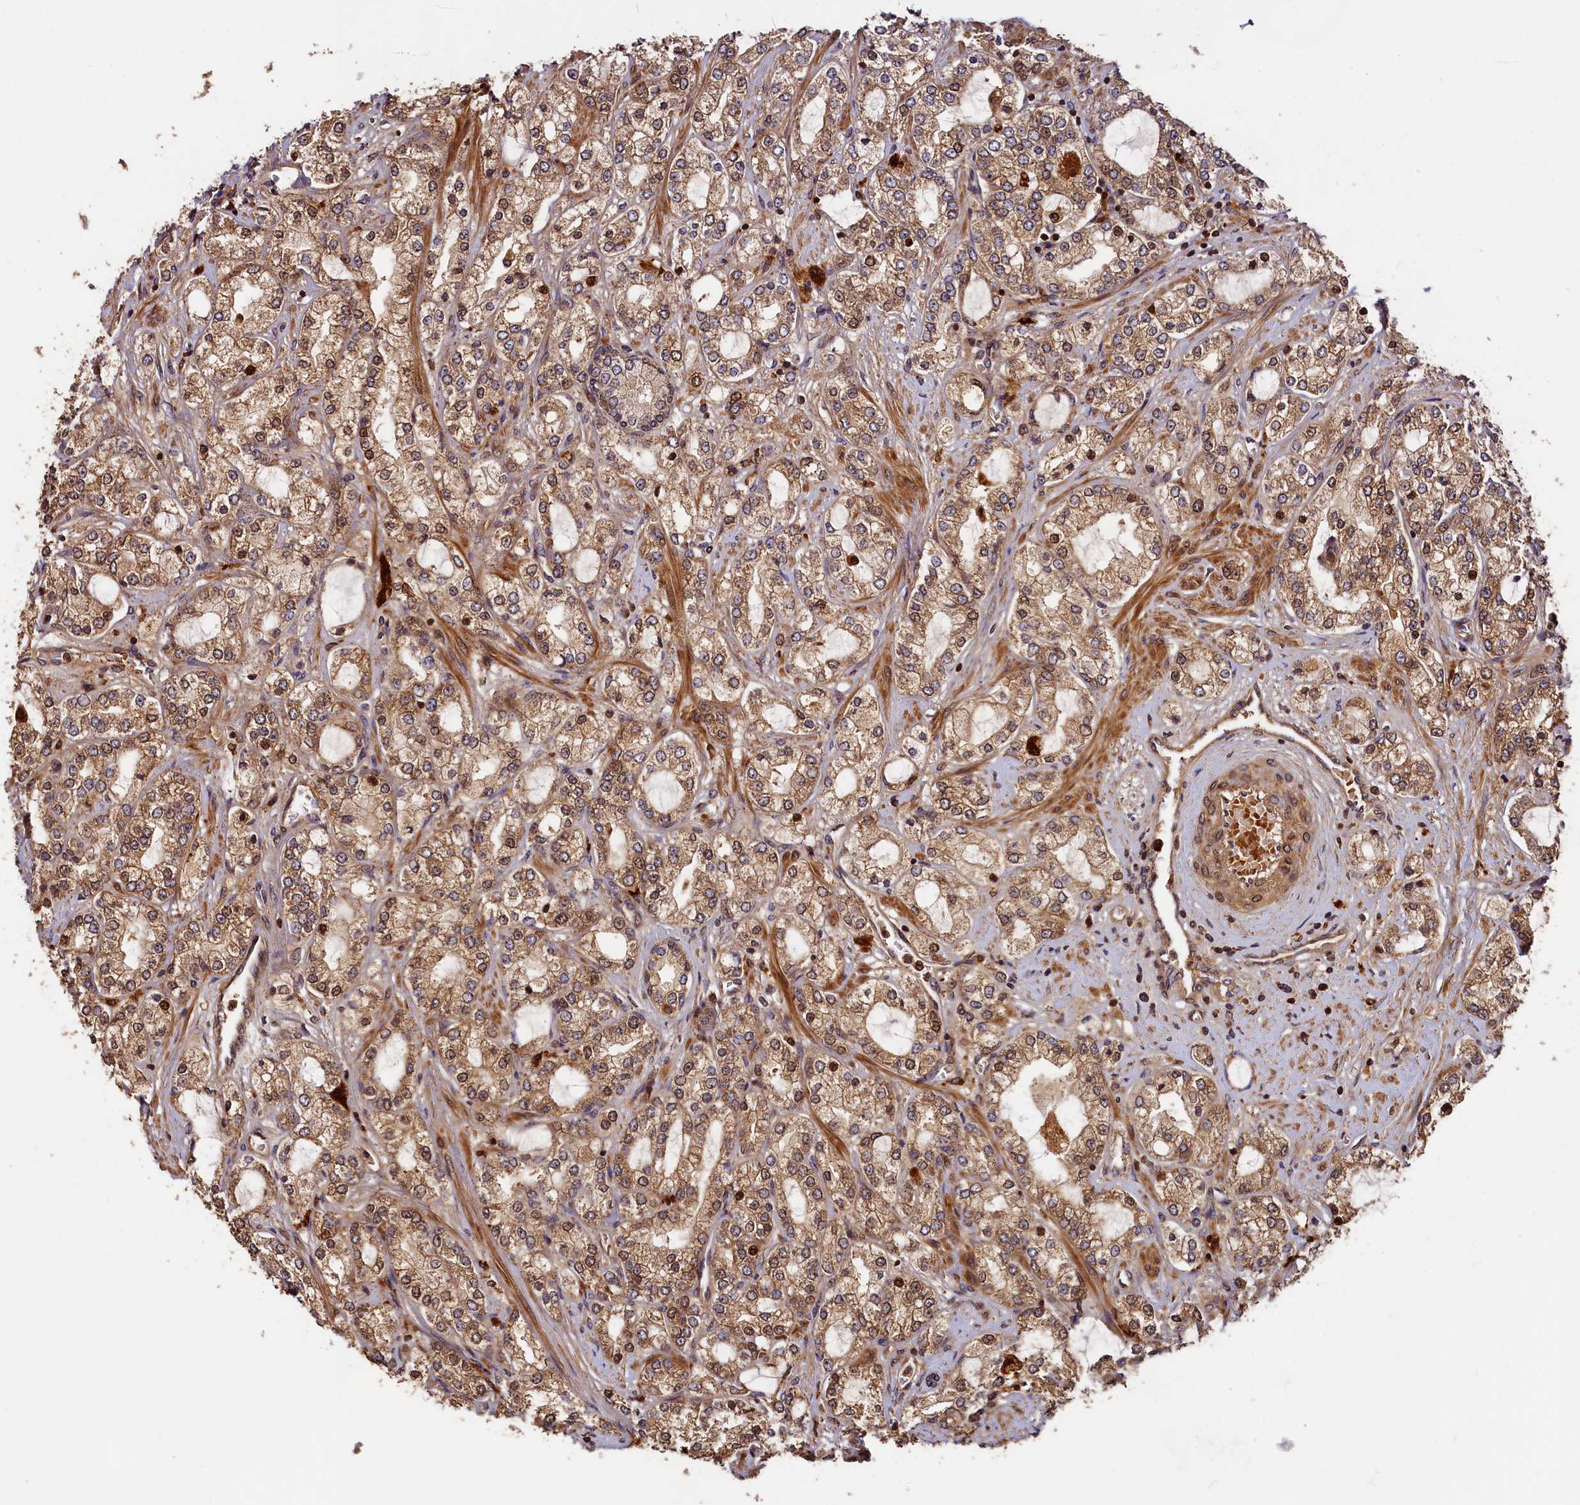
{"staining": {"intensity": "moderate", "quantity": ">75%", "location": "cytoplasmic/membranous"}, "tissue": "prostate cancer", "cell_type": "Tumor cells", "image_type": "cancer", "snomed": [{"axis": "morphology", "description": "Adenocarcinoma, High grade"}, {"axis": "topography", "description": "Prostate"}], "caption": "Tumor cells reveal medium levels of moderate cytoplasmic/membranous staining in about >75% of cells in prostate cancer (adenocarcinoma (high-grade)). (Brightfield microscopy of DAB IHC at high magnification).", "gene": "HMOX2", "patient": {"sex": "male", "age": 64}}